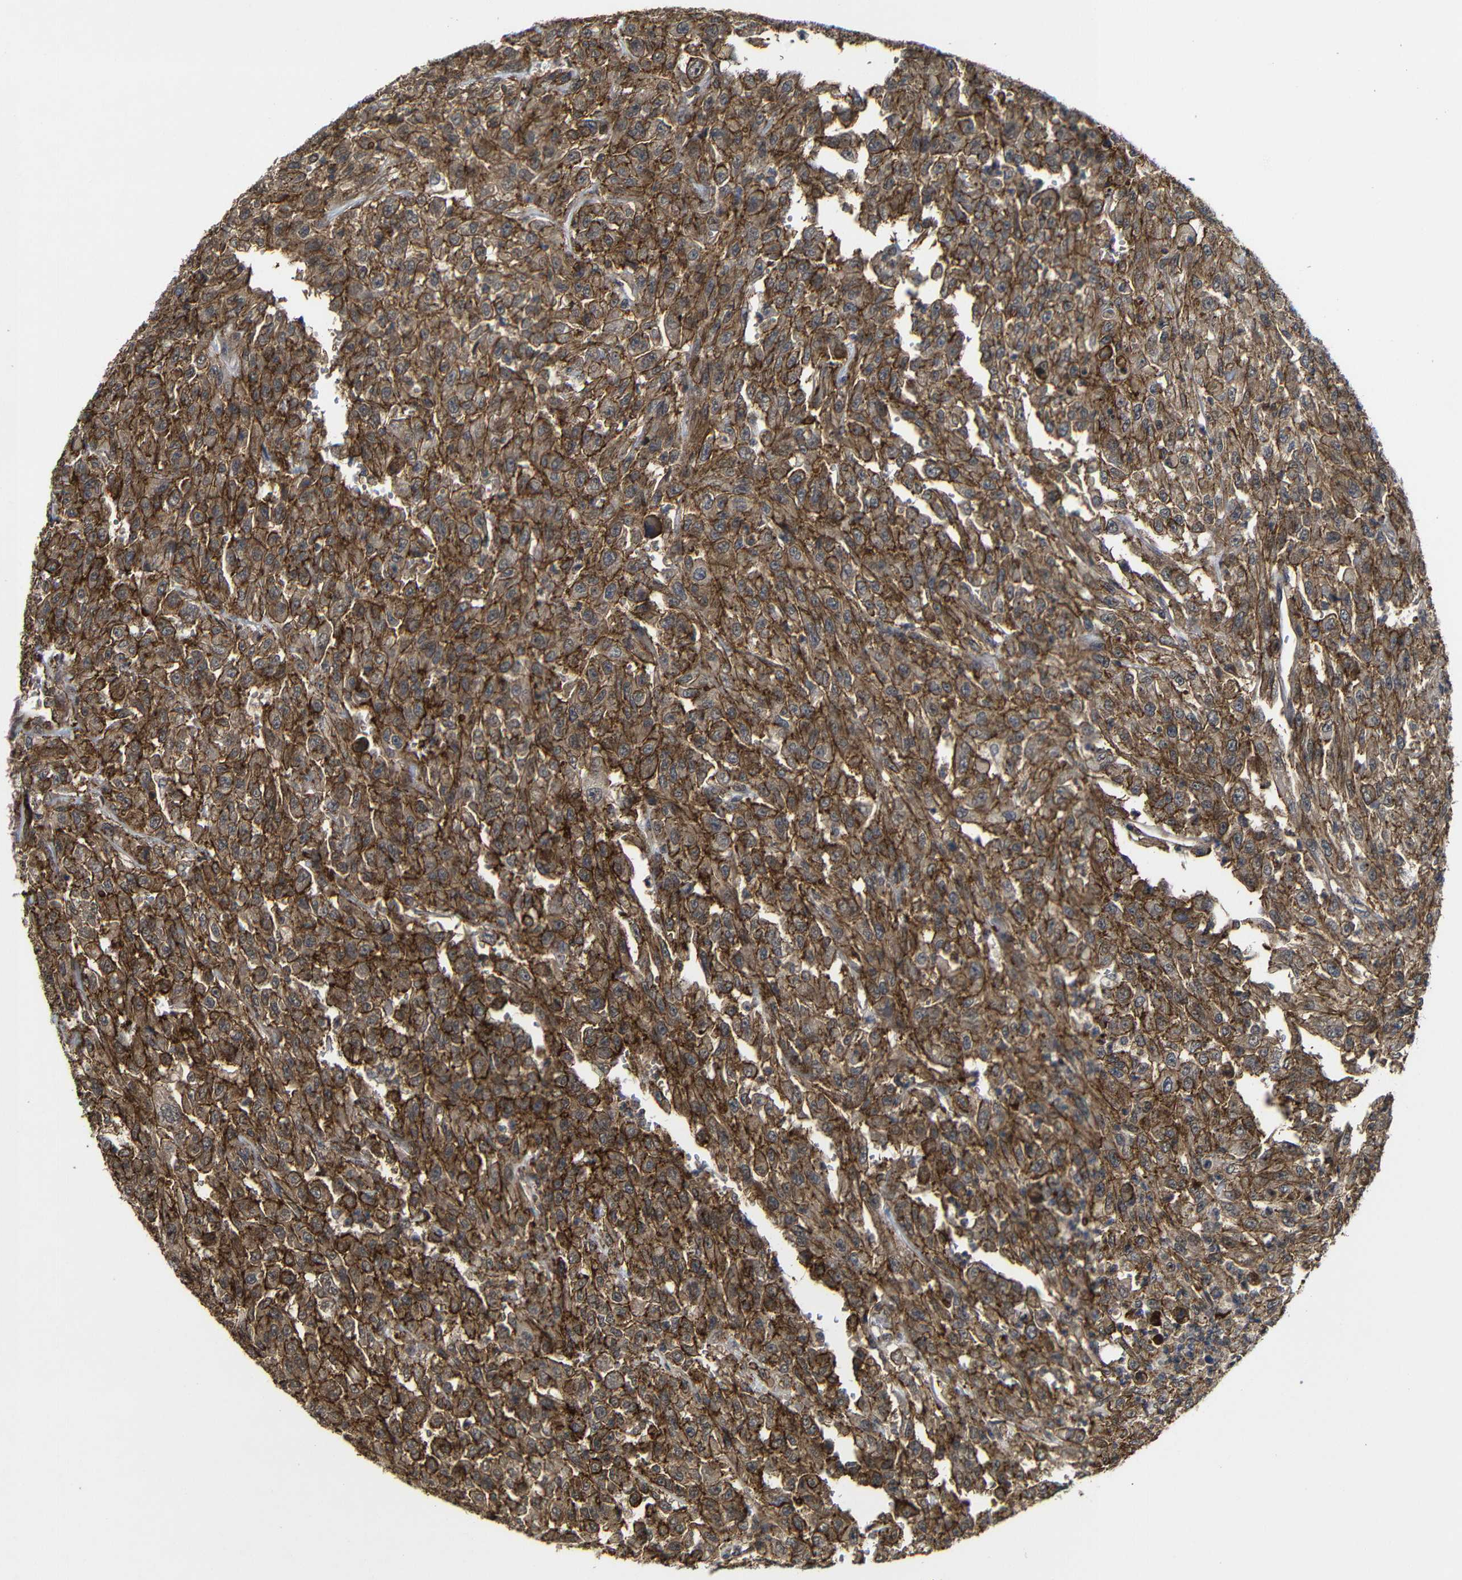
{"staining": {"intensity": "moderate", "quantity": ">75%", "location": "cytoplasmic/membranous"}, "tissue": "urothelial cancer", "cell_type": "Tumor cells", "image_type": "cancer", "snomed": [{"axis": "morphology", "description": "Urothelial carcinoma, High grade"}, {"axis": "topography", "description": "Urinary bladder"}], "caption": "High-grade urothelial carcinoma tissue shows moderate cytoplasmic/membranous staining in approximately >75% of tumor cells (DAB = brown stain, brightfield microscopy at high magnification).", "gene": "NANOS1", "patient": {"sex": "male", "age": 46}}